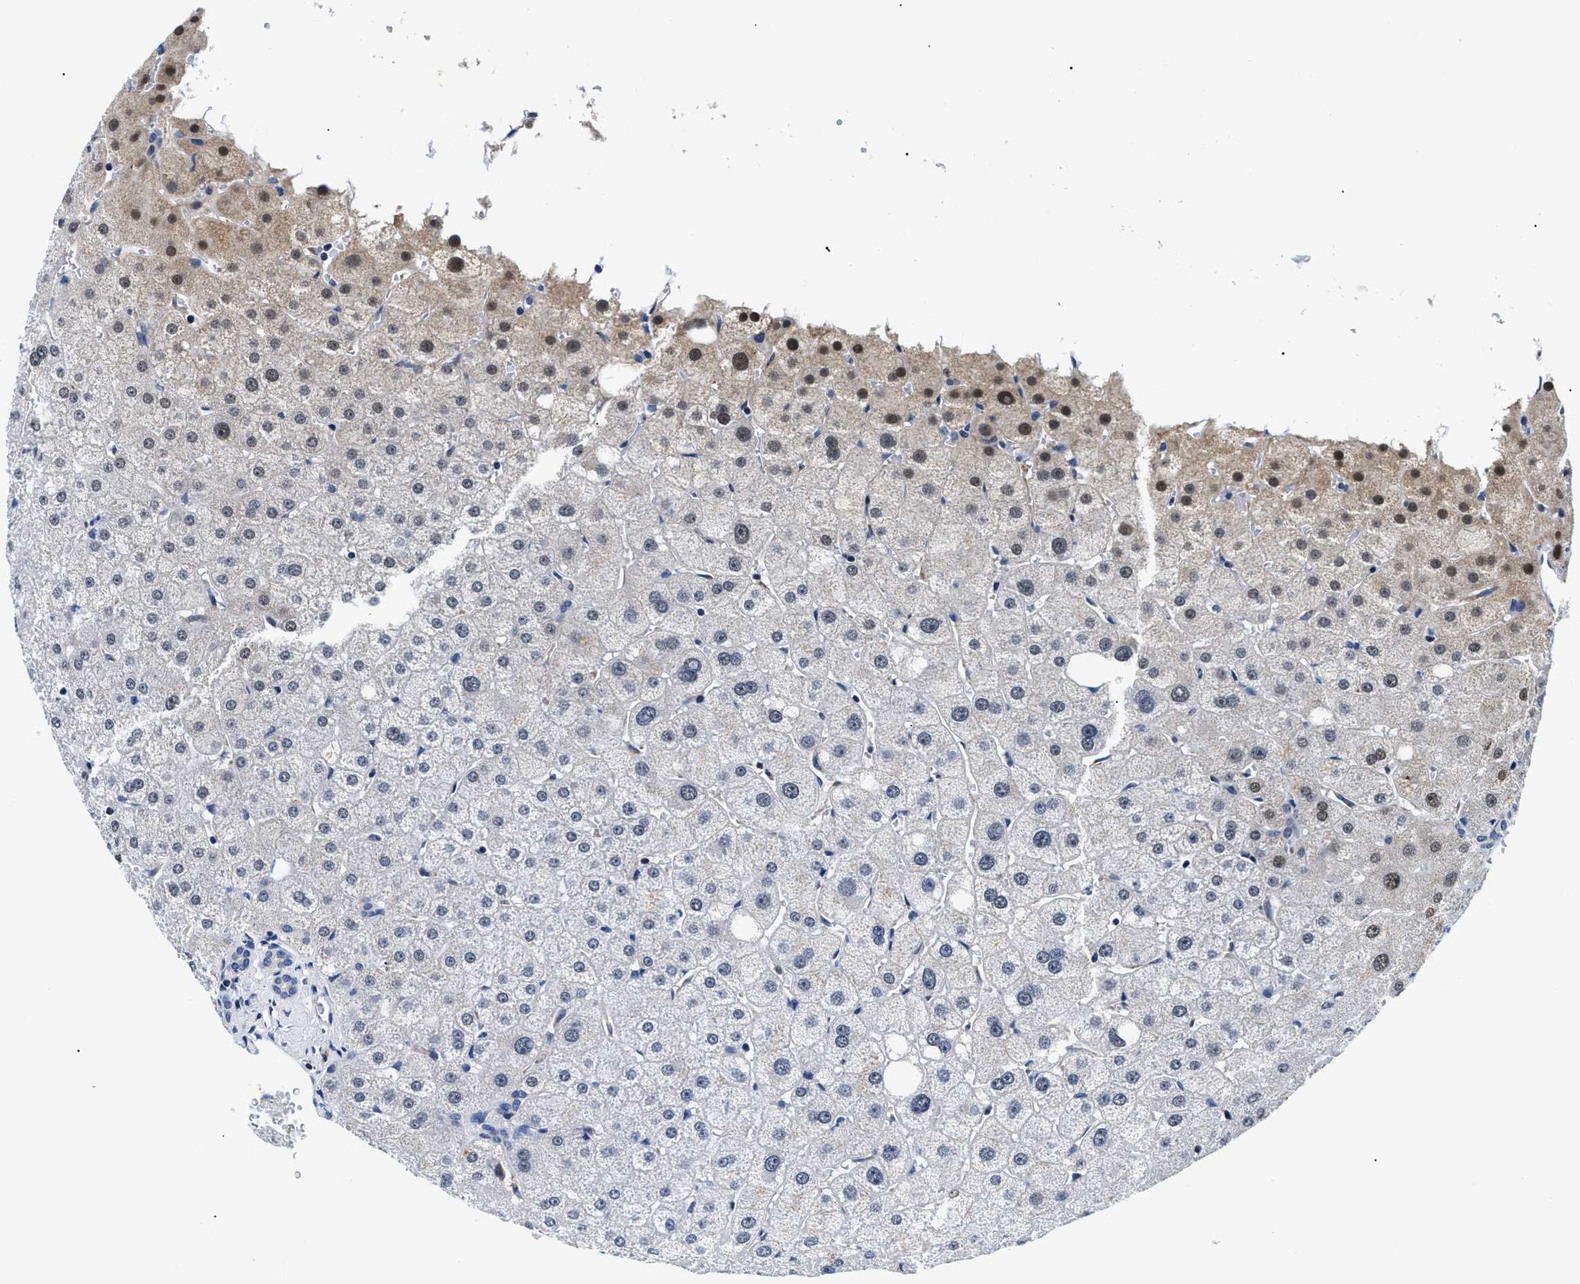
{"staining": {"intensity": "negative", "quantity": "none", "location": "none"}, "tissue": "liver", "cell_type": "Cholangiocytes", "image_type": "normal", "snomed": [{"axis": "morphology", "description": "Normal tissue, NOS"}, {"axis": "topography", "description": "Liver"}], "caption": "DAB (3,3'-diaminobenzidine) immunohistochemical staining of benign liver reveals no significant expression in cholangiocytes.", "gene": "MEA1", "patient": {"sex": "male", "age": 73}}